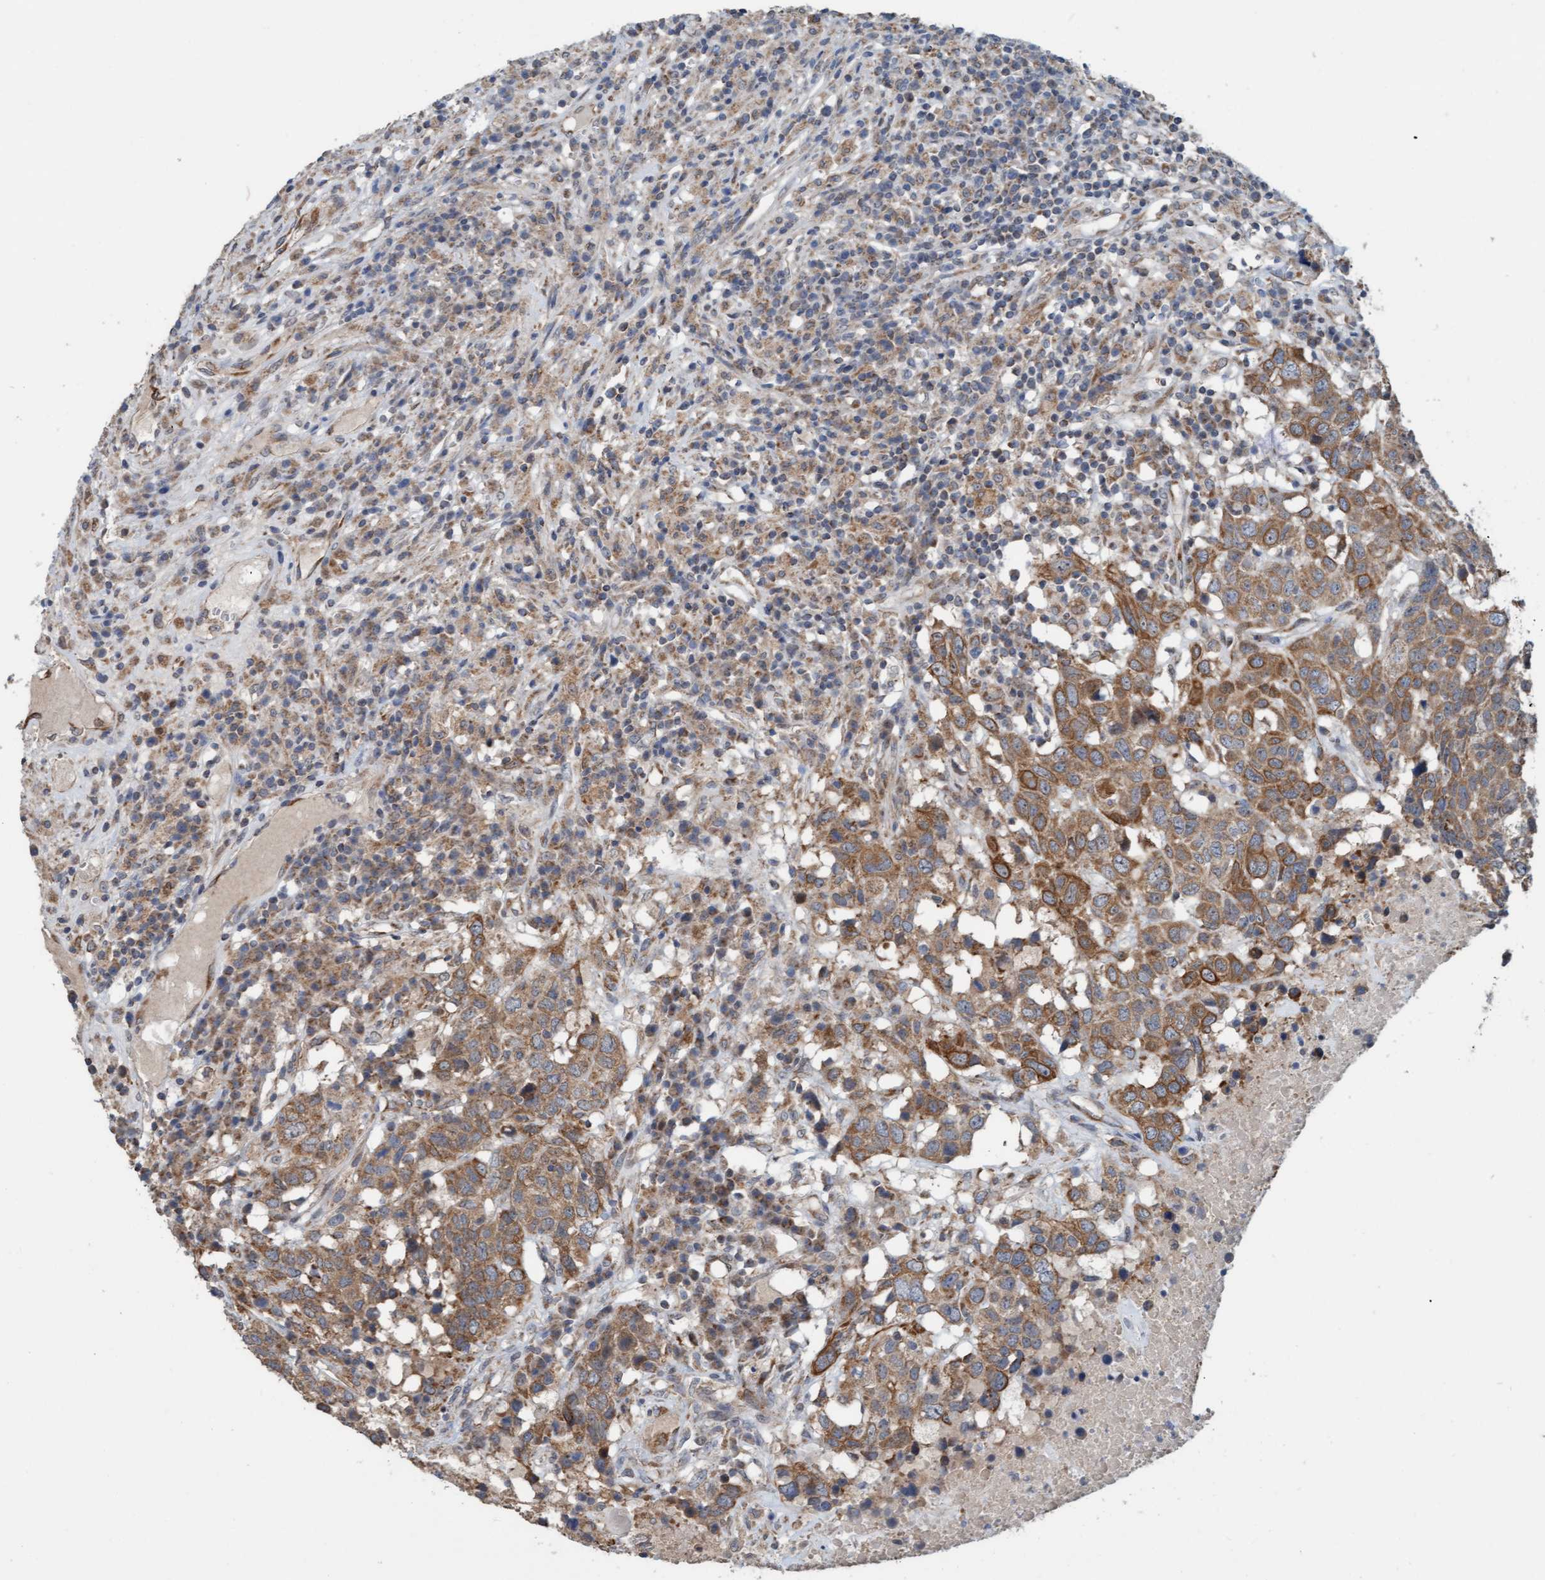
{"staining": {"intensity": "moderate", "quantity": ">75%", "location": "cytoplasmic/membranous"}, "tissue": "head and neck cancer", "cell_type": "Tumor cells", "image_type": "cancer", "snomed": [{"axis": "morphology", "description": "Squamous cell carcinoma, NOS"}, {"axis": "topography", "description": "Head-Neck"}], "caption": "Moderate cytoplasmic/membranous expression is present in approximately >75% of tumor cells in squamous cell carcinoma (head and neck).", "gene": "ZNF566", "patient": {"sex": "male", "age": 66}}